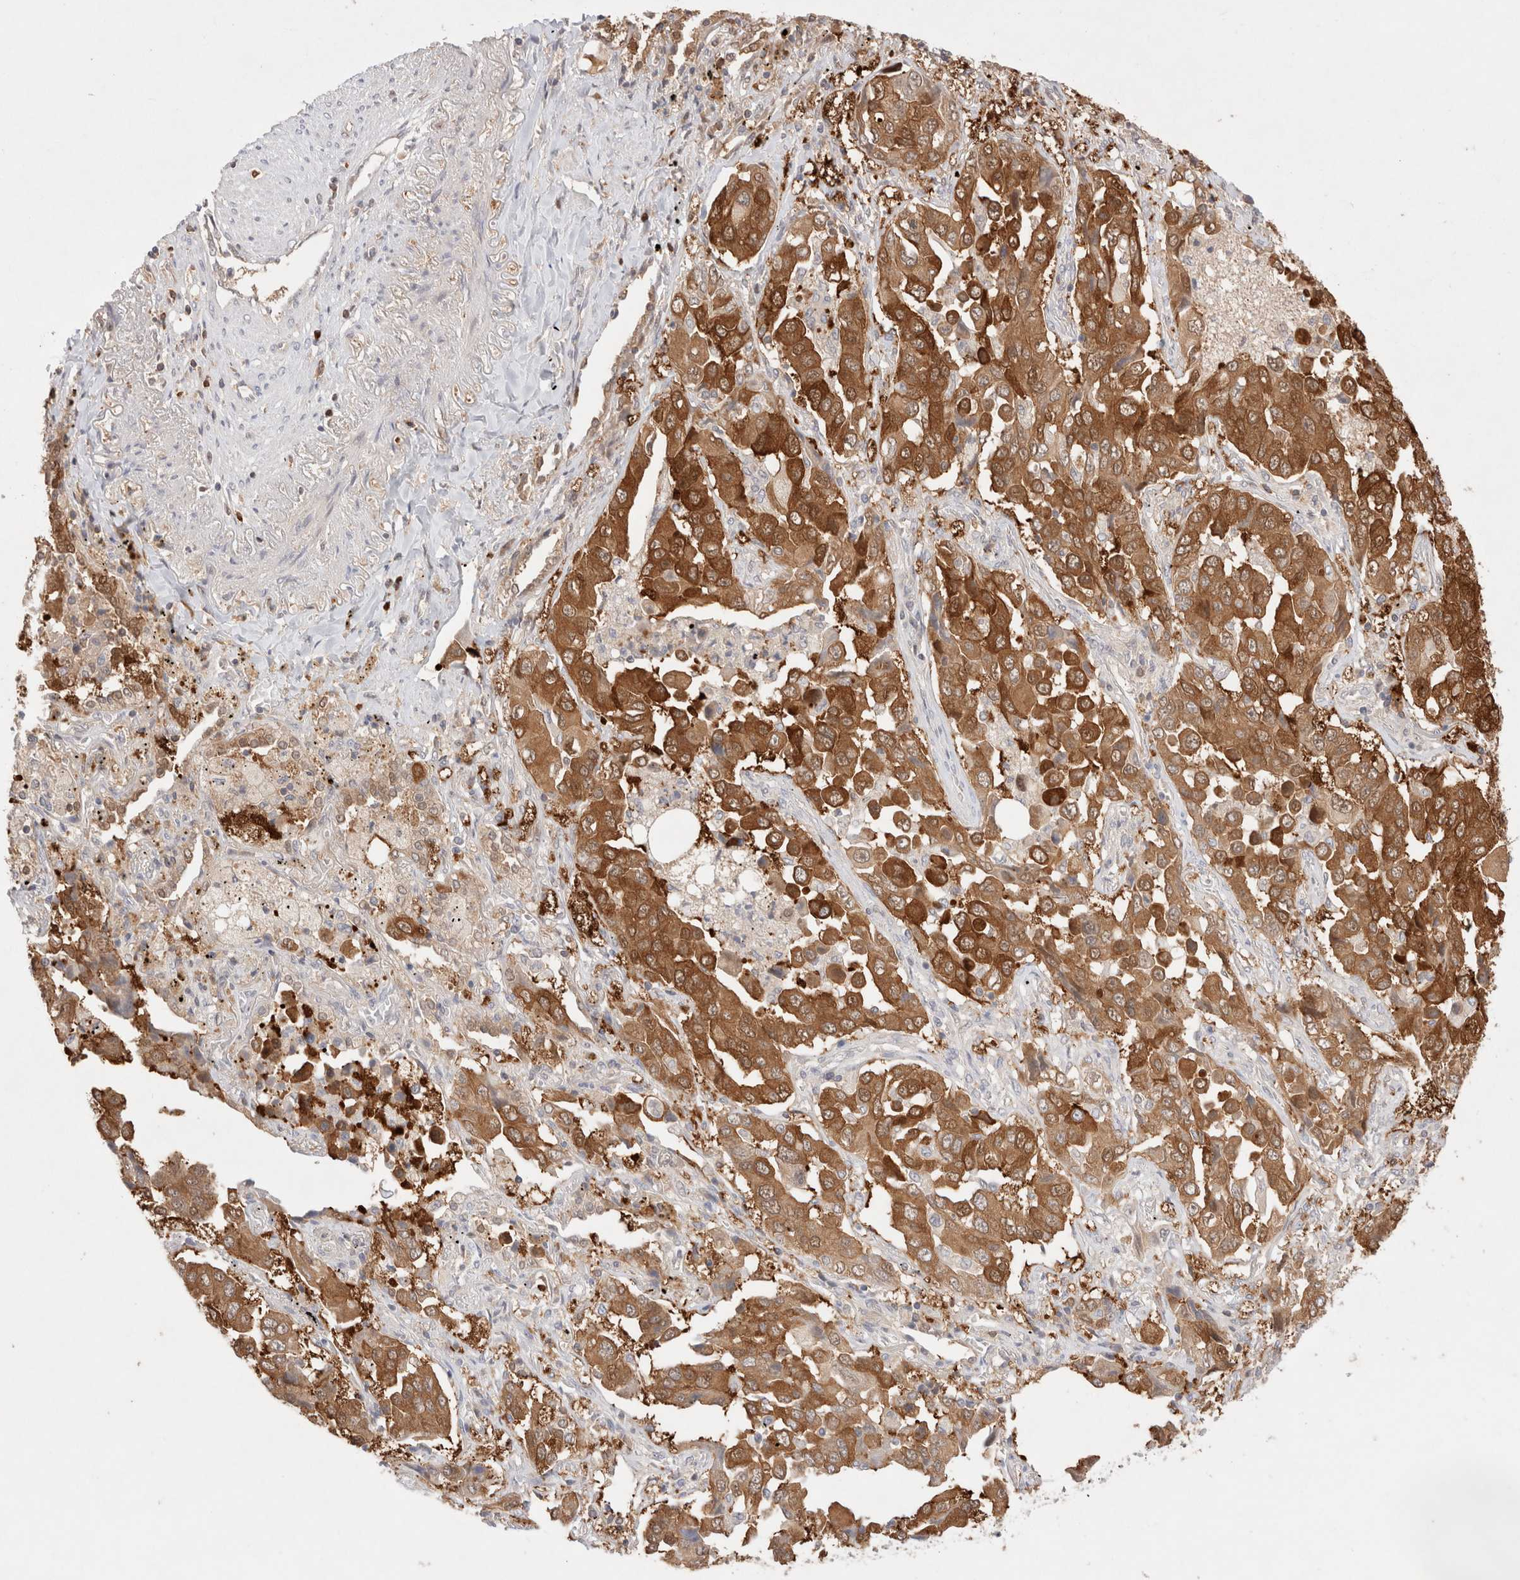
{"staining": {"intensity": "moderate", "quantity": ">75%", "location": "cytoplasmic/membranous"}, "tissue": "lung cancer", "cell_type": "Tumor cells", "image_type": "cancer", "snomed": [{"axis": "morphology", "description": "Adenocarcinoma, NOS"}, {"axis": "topography", "description": "Lung"}], "caption": "This is an image of immunohistochemistry (IHC) staining of lung adenocarcinoma, which shows moderate positivity in the cytoplasmic/membranous of tumor cells.", "gene": "STARD10", "patient": {"sex": "female", "age": 65}}